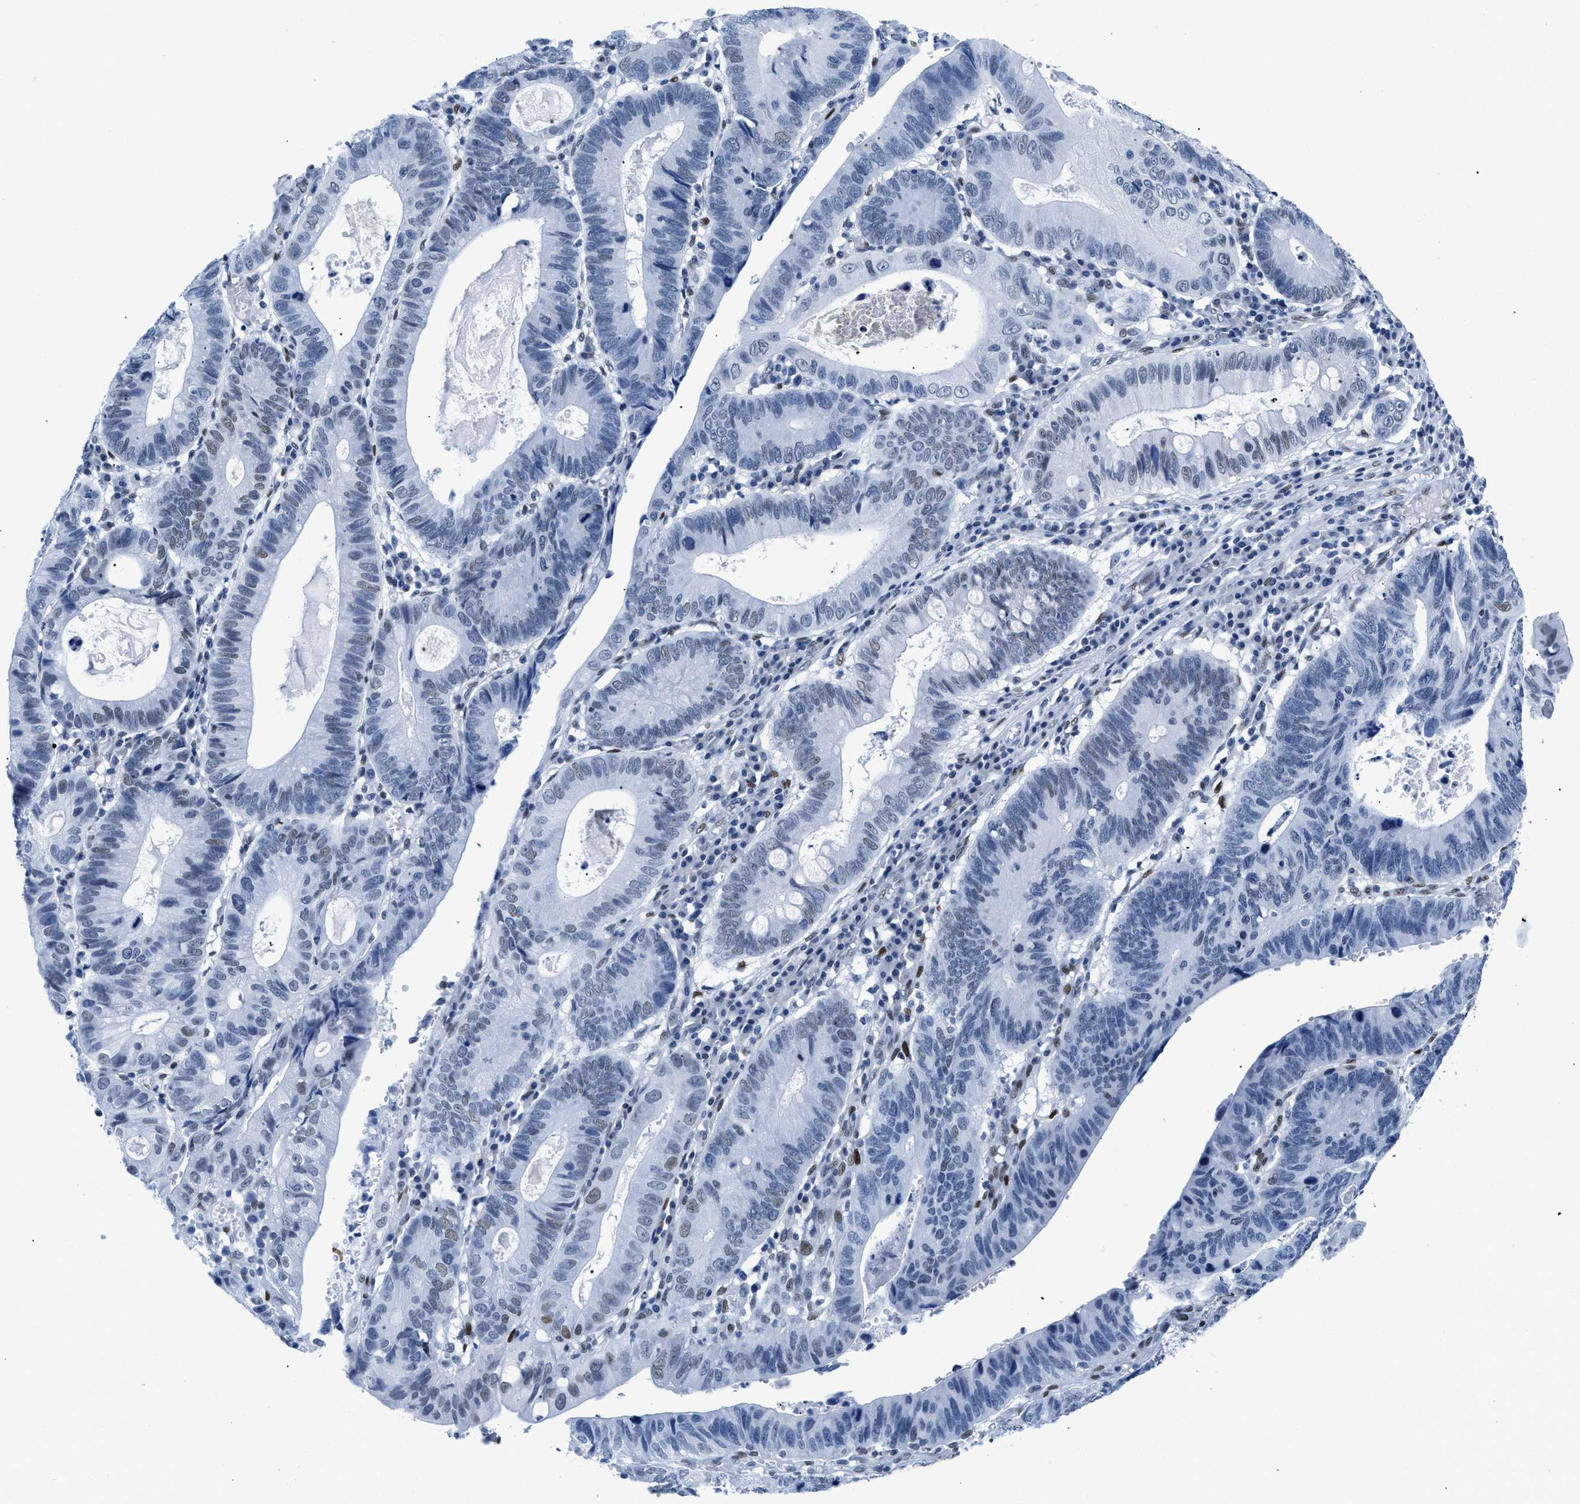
{"staining": {"intensity": "moderate", "quantity": "<25%", "location": "nuclear"}, "tissue": "stomach cancer", "cell_type": "Tumor cells", "image_type": "cancer", "snomed": [{"axis": "morphology", "description": "Adenocarcinoma, NOS"}, {"axis": "topography", "description": "Stomach"}], "caption": "Human adenocarcinoma (stomach) stained with a protein marker exhibits moderate staining in tumor cells.", "gene": "CTBP1", "patient": {"sex": "male", "age": 59}}